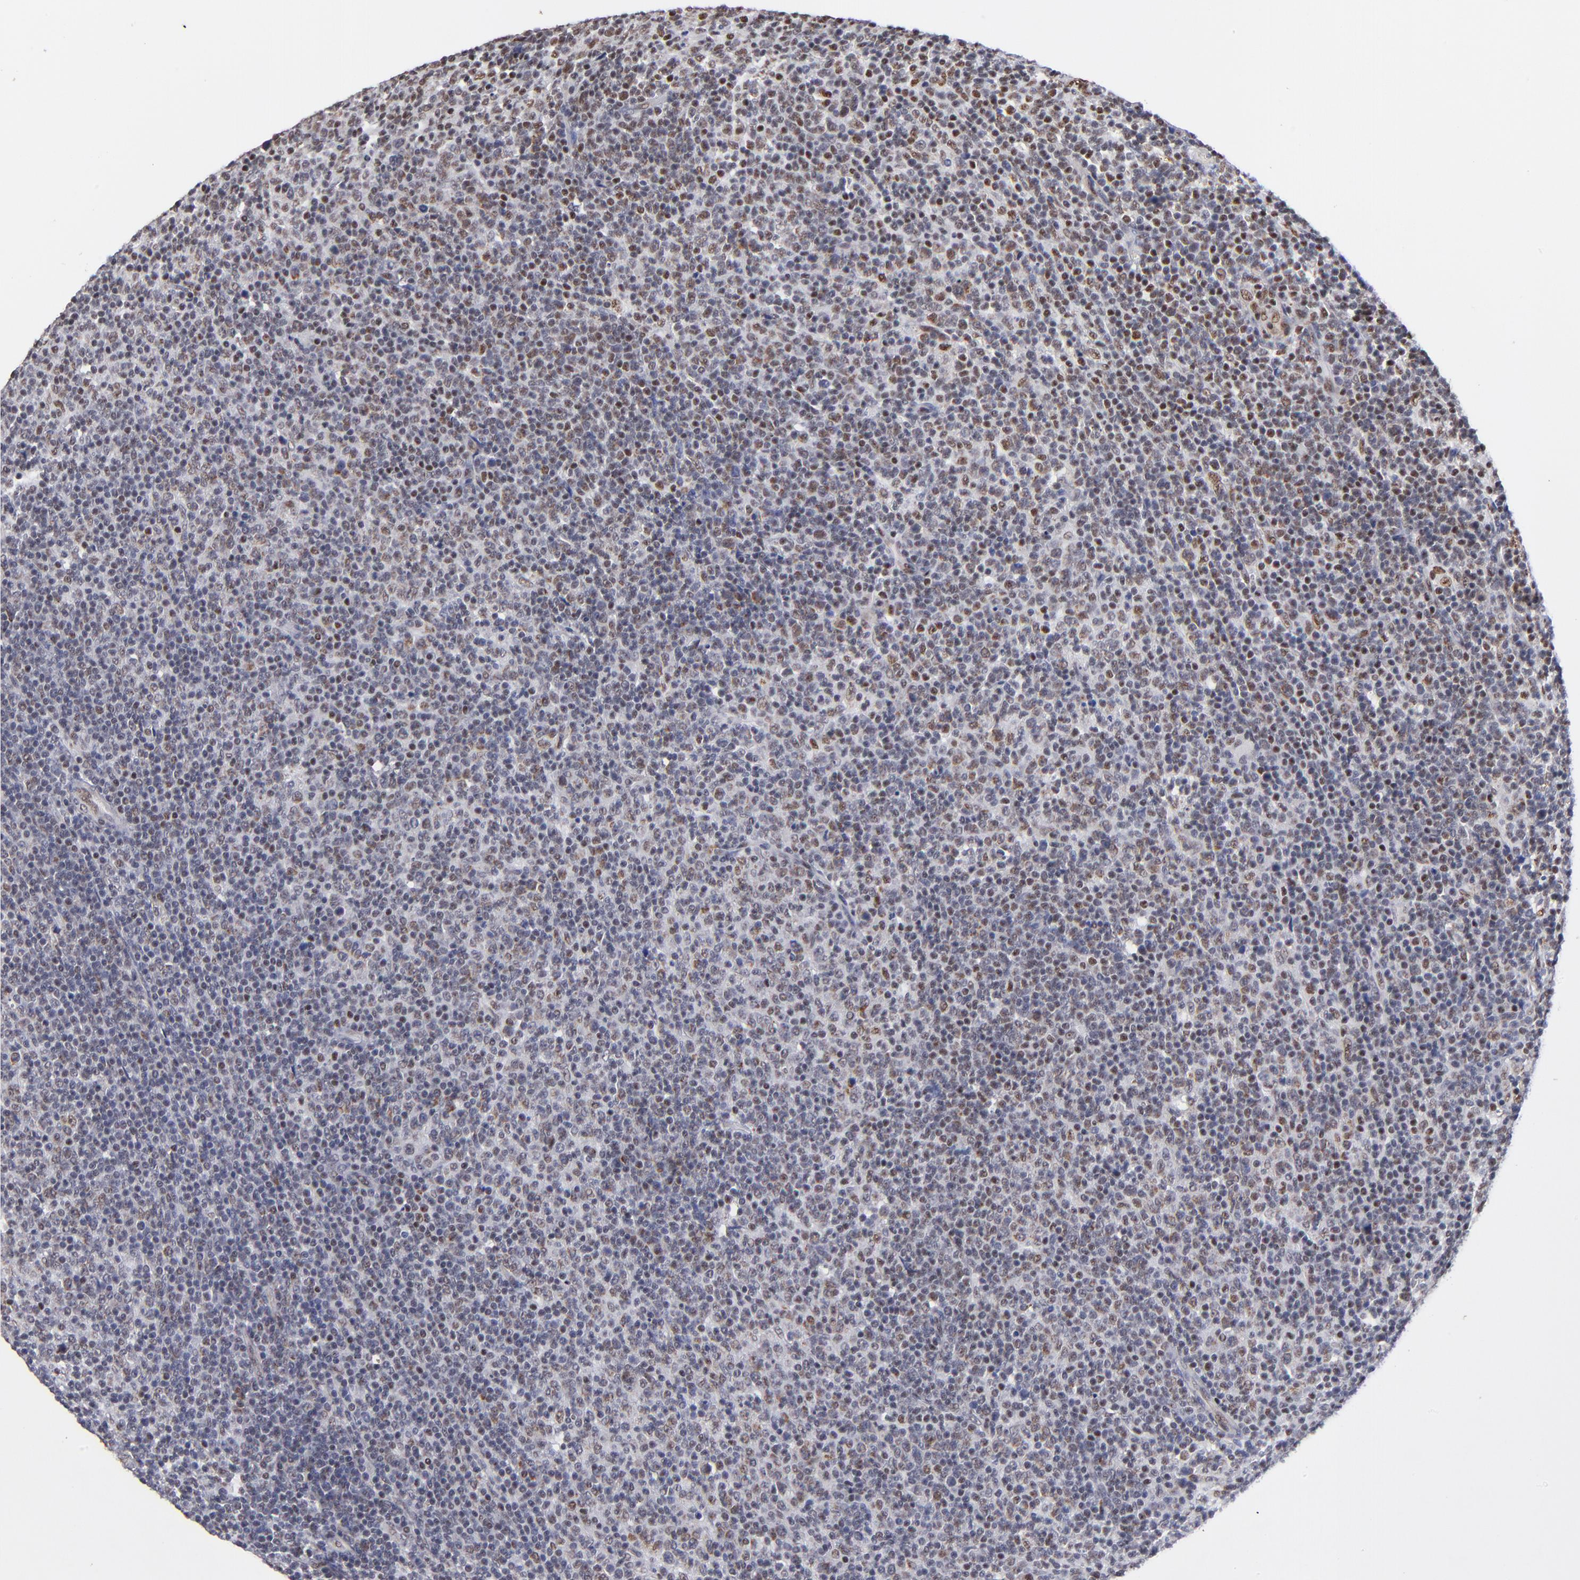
{"staining": {"intensity": "moderate", "quantity": "25%-75%", "location": "nuclear"}, "tissue": "lymphoma", "cell_type": "Tumor cells", "image_type": "cancer", "snomed": [{"axis": "morphology", "description": "Malignant lymphoma, non-Hodgkin's type, Low grade"}, {"axis": "topography", "description": "Lymph node"}], "caption": "Protein analysis of lymphoma tissue exhibits moderate nuclear positivity in about 25%-75% of tumor cells.", "gene": "MN1", "patient": {"sex": "male", "age": 70}}